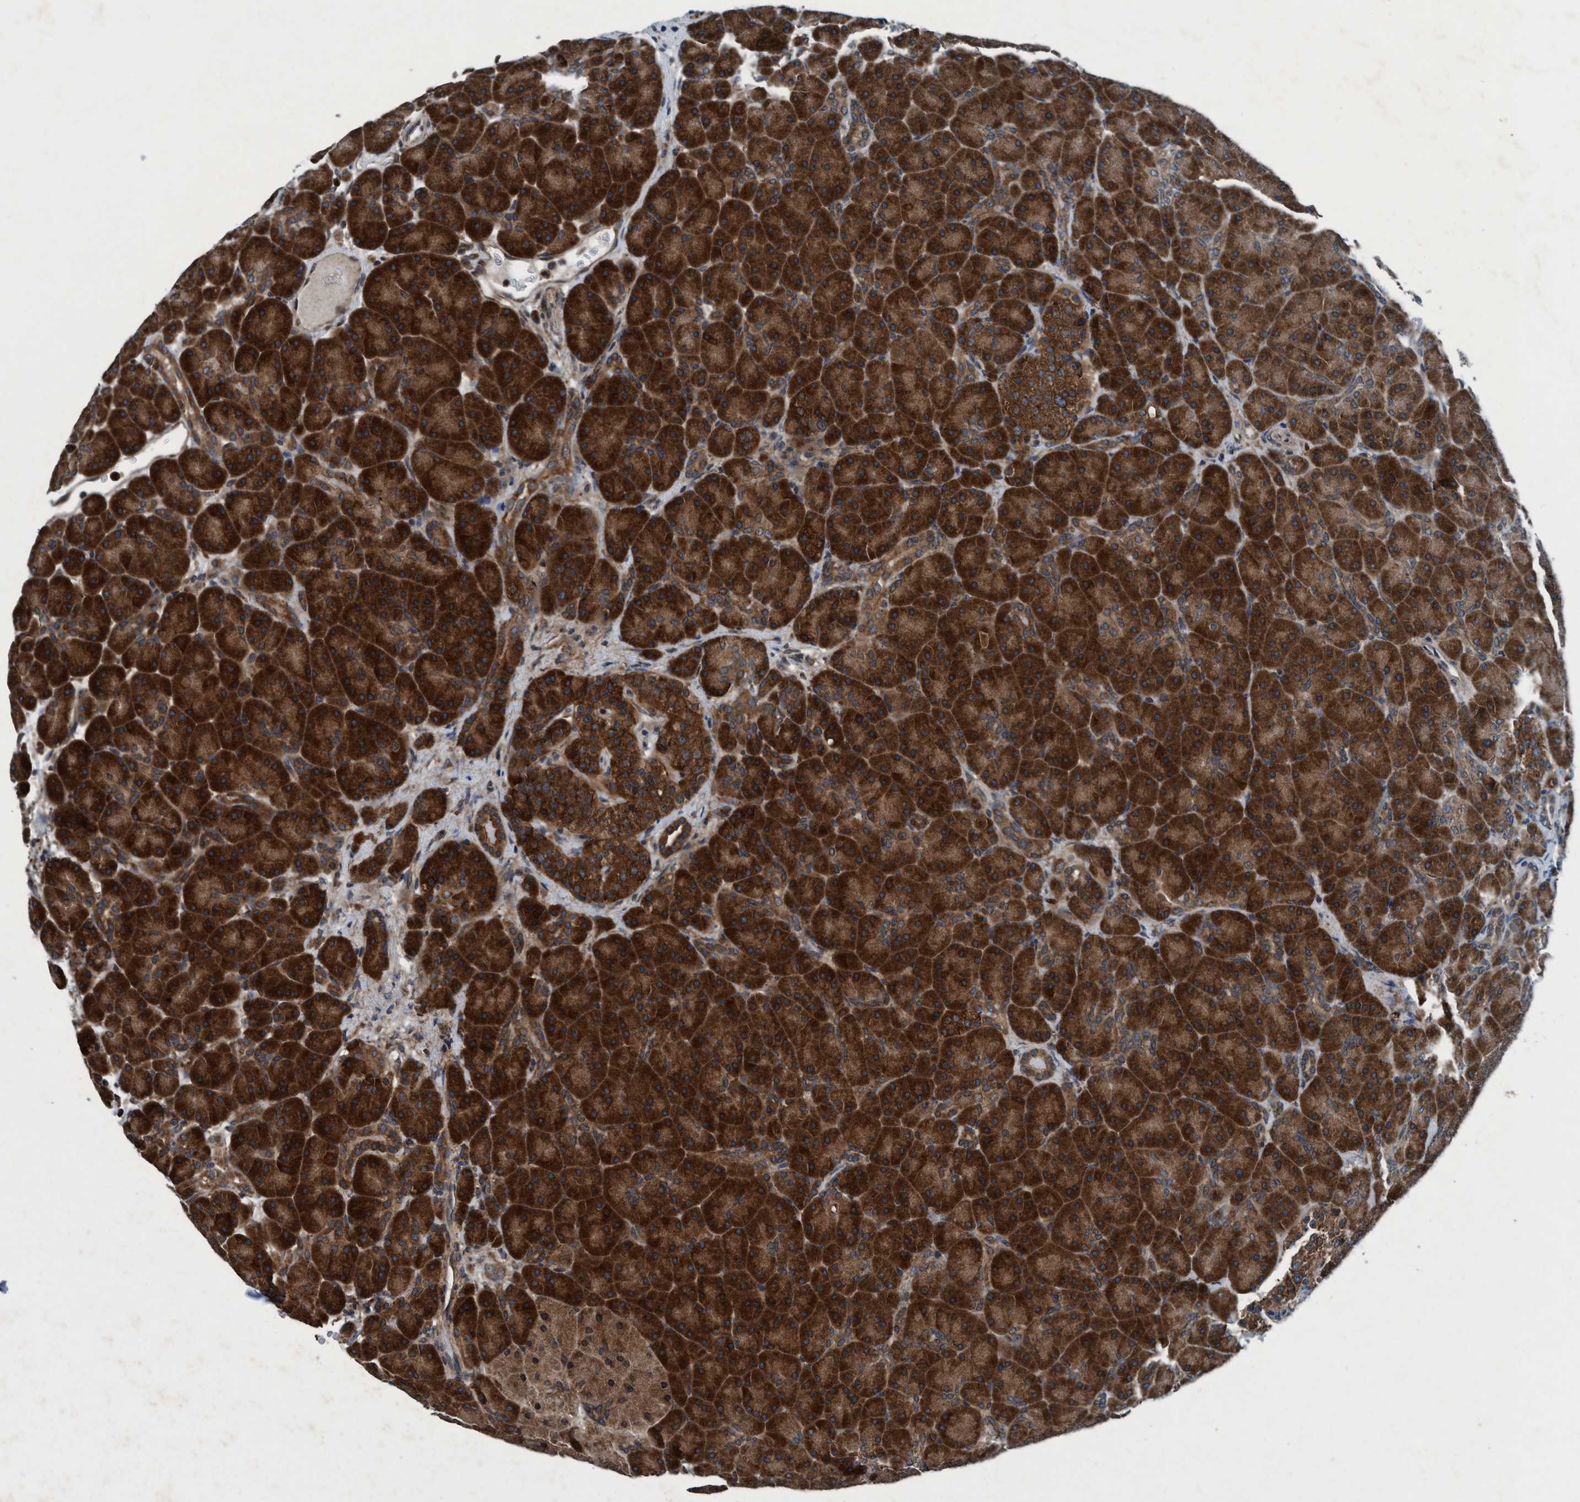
{"staining": {"intensity": "strong", "quantity": ">75%", "location": "cytoplasmic/membranous,nuclear"}, "tissue": "pancreas", "cell_type": "Exocrine glandular cells", "image_type": "normal", "snomed": [{"axis": "morphology", "description": "Normal tissue, NOS"}, {"axis": "topography", "description": "Pancreas"}], "caption": "DAB immunohistochemical staining of benign pancreas shows strong cytoplasmic/membranous,nuclear protein expression in approximately >75% of exocrine glandular cells. Using DAB (brown) and hematoxylin (blue) stains, captured at high magnification using brightfield microscopy.", "gene": "AKT1S1", "patient": {"sex": "male", "age": 66}}